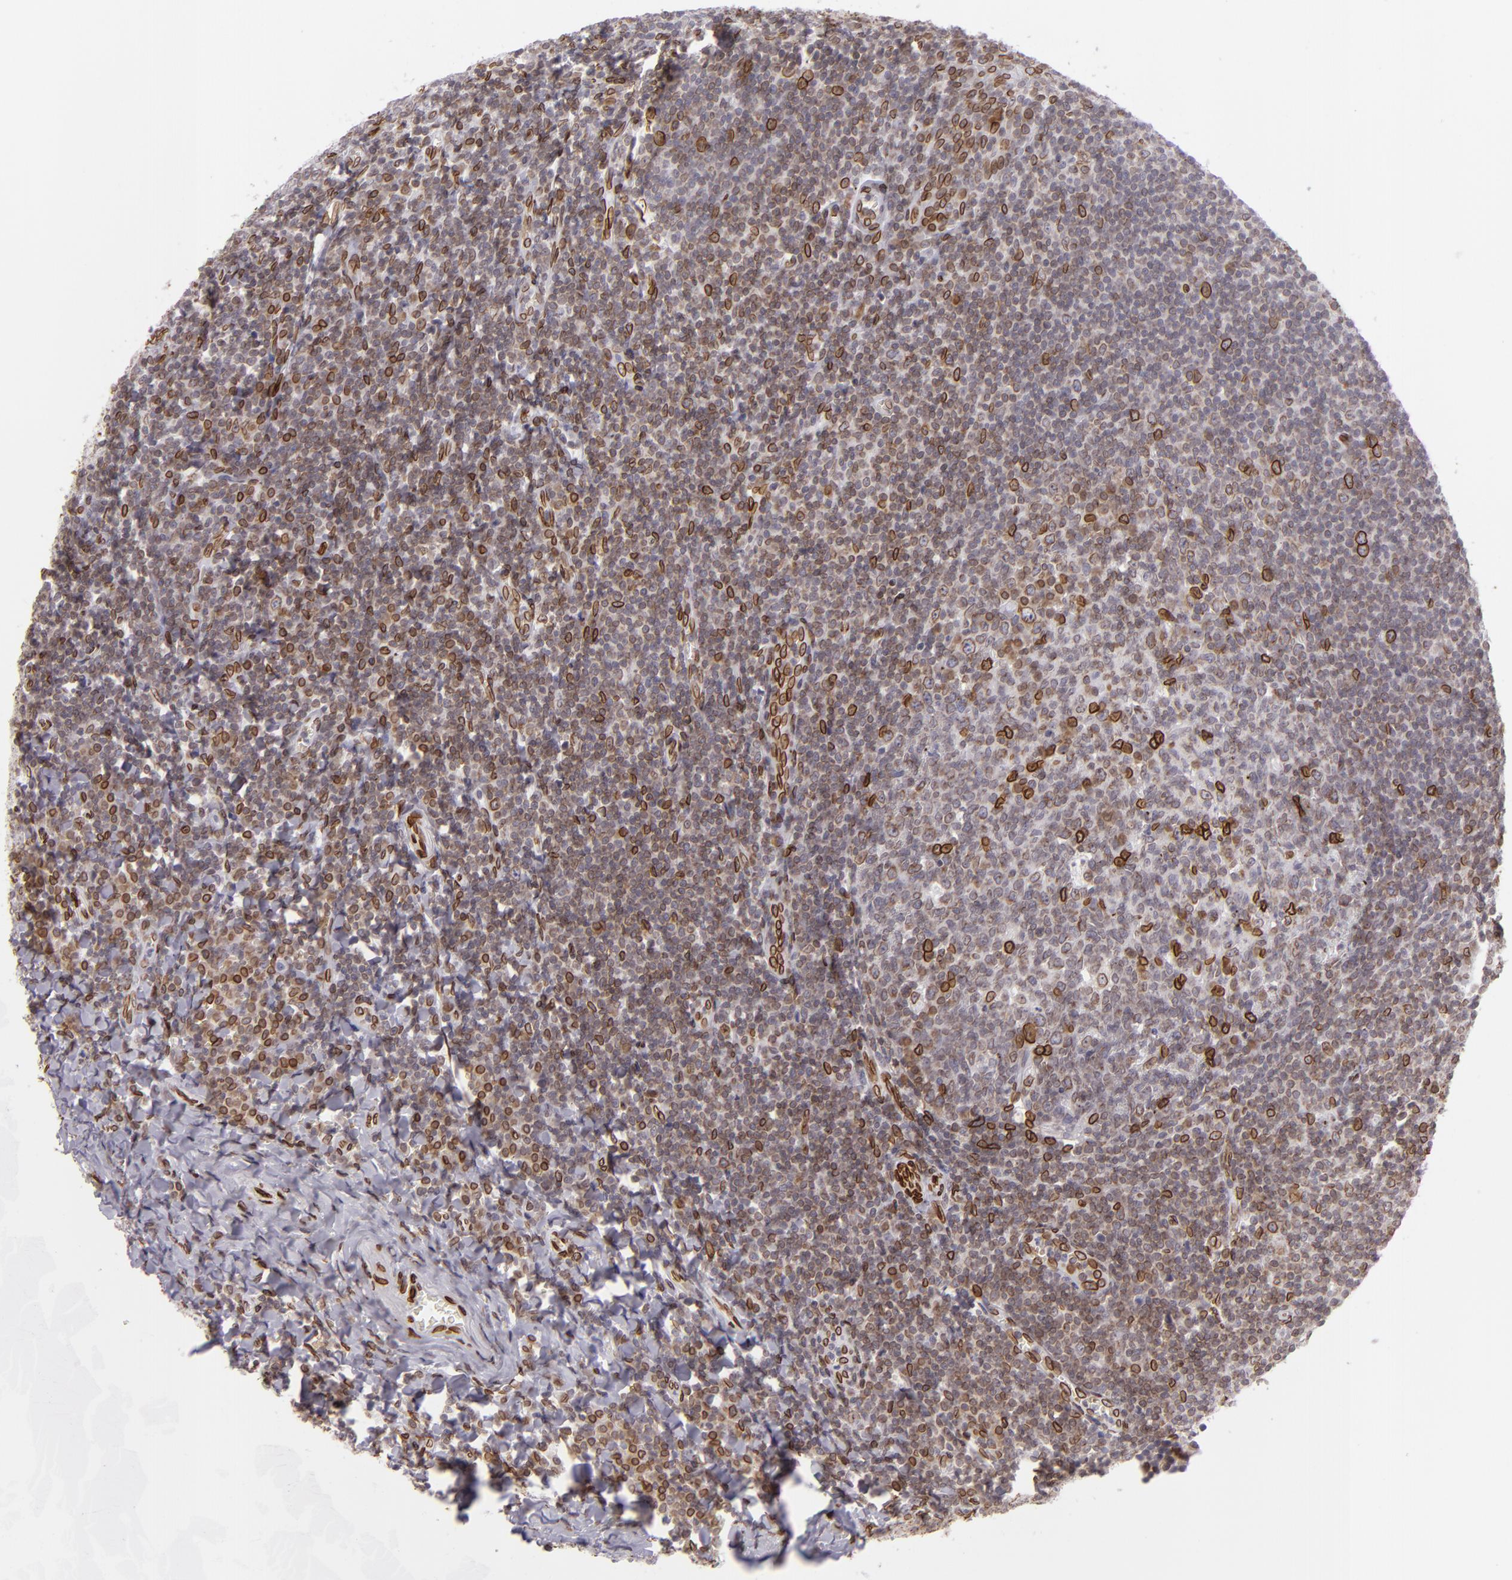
{"staining": {"intensity": "strong", "quantity": "25%-75%", "location": "nuclear"}, "tissue": "tonsil", "cell_type": "Germinal center cells", "image_type": "normal", "snomed": [{"axis": "morphology", "description": "Normal tissue, NOS"}, {"axis": "topography", "description": "Tonsil"}], "caption": "Protein staining shows strong nuclear expression in about 25%-75% of germinal center cells in unremarkable tonsil. The staining was performed using DAB (3,3'-diaminobenzidine) to visualize the protein expression in brown, while the nuclei were stained in blue with hematoxylin (Magnification: 20x).", "gene": "EMD", "patient": {"sex": "male", "age": 31}}